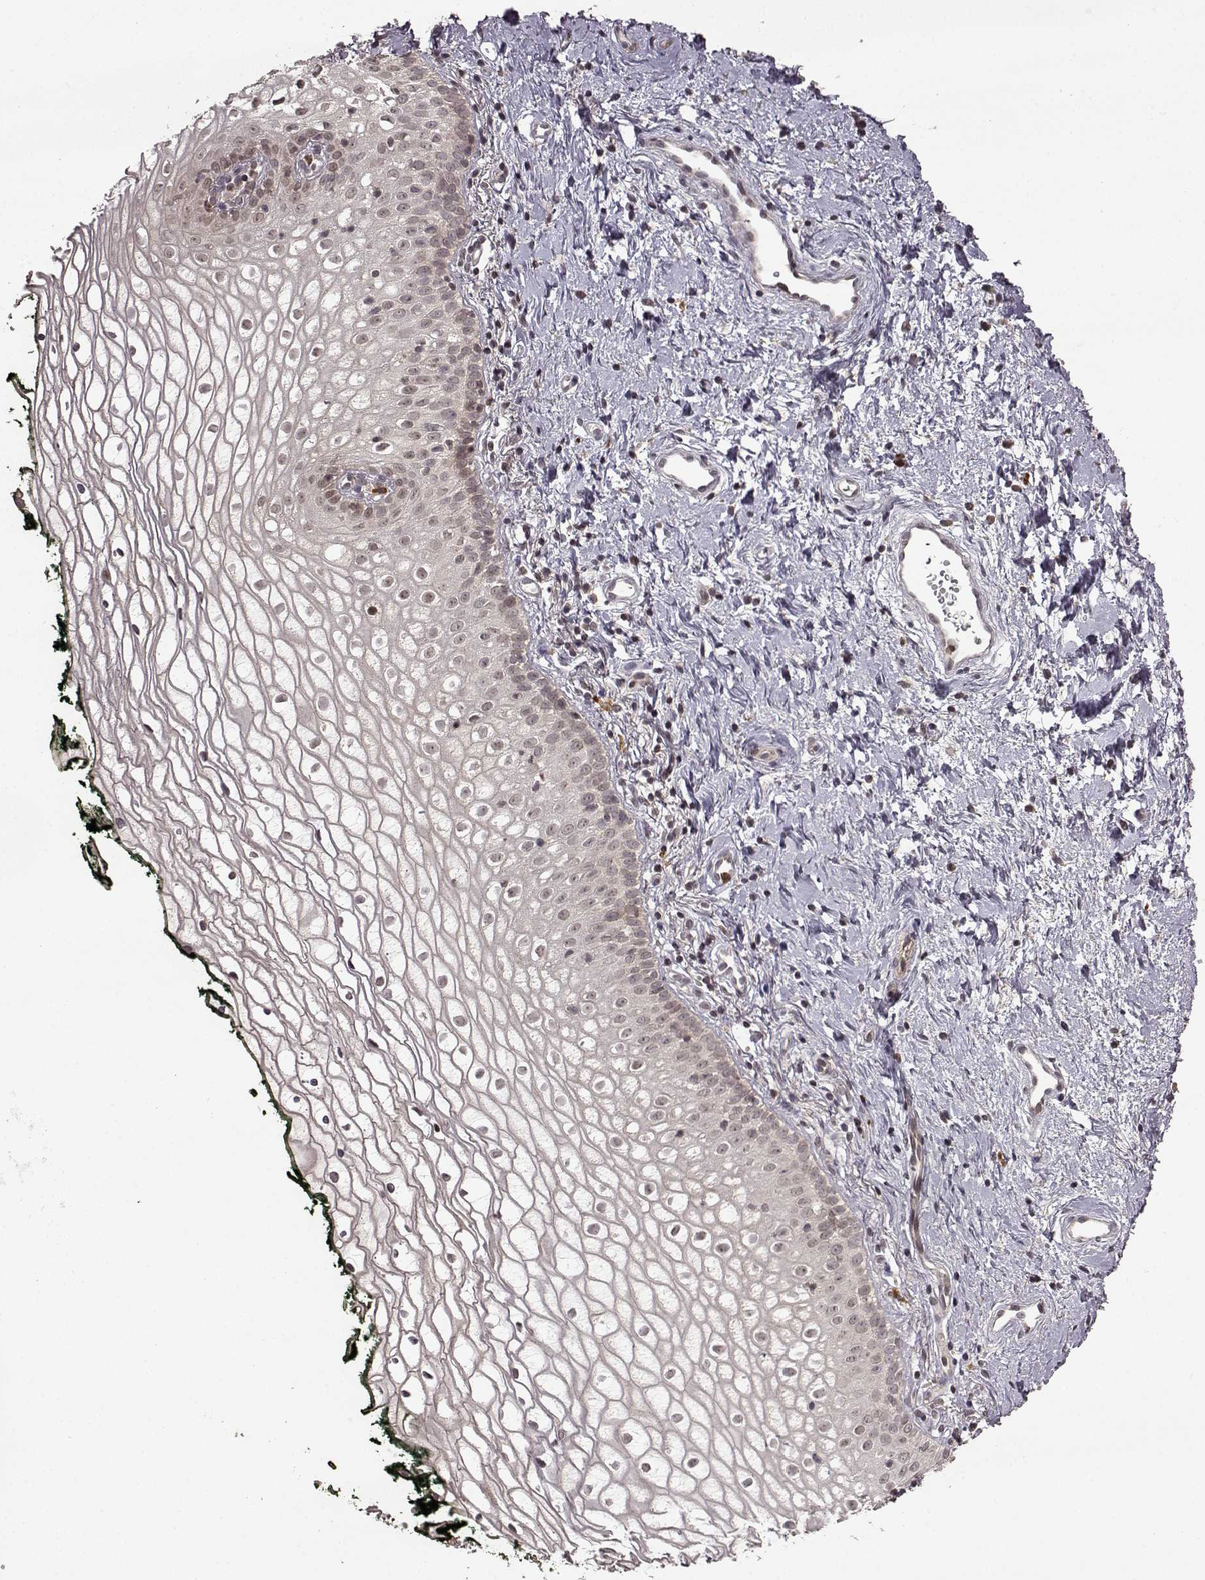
{"staining": {"intensity": "weak", "quantity": "25%-75%", "location": "cytoplasmic/membranous"}, "tissue": "vagina", "cell_type": "Squamous epithelial cells", "image_type": "normal", "snomed": [{"axis": "morphology", "description": "Normal tissue, NOS"}, {"axis": "topography", "description": "Vagina"}], "caption": "Approximately 25%-75% of squamous epithelial cells in unremarkable vagina reveal weak cytoplasmic/membranous protein staining as visualized by brown immunohistochemical staining.", "gene": "TRMU", "patient": {"sex": "female", "age": 47}}